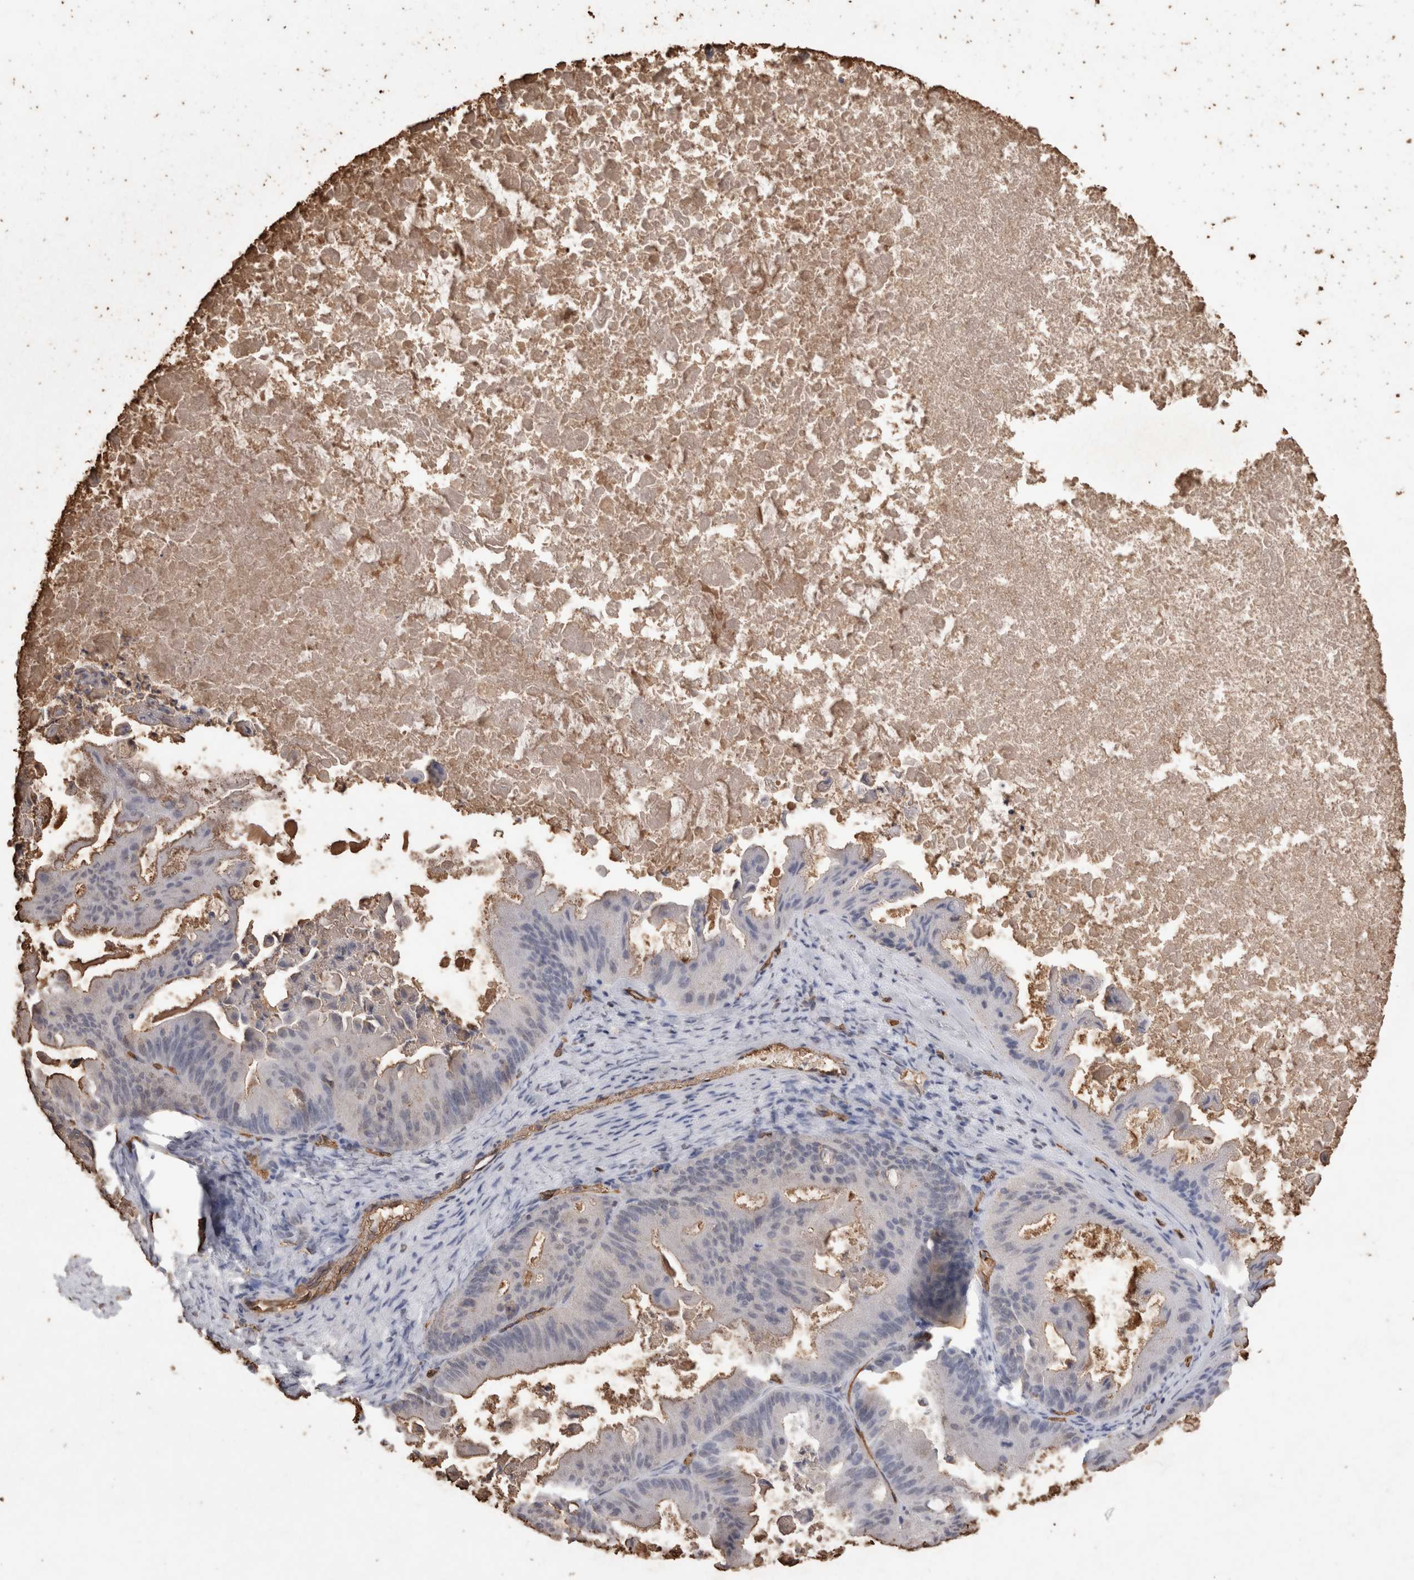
{"staining": {"intensity": "moderate", "quantity": "<25%", "location": "cytoplasmic/membranous"}, "tissue": "ovarian cancer", "cell_type": "Tumor cells", "image_type": "cancer", "snomed": [{"axis": "morphology", "description": "Cystadenocarcinoma, mucinous, NOS"}, {"axis": "topography", "description": "Ovary"}], "caption": "Tumor cells exhibit low levels of moderate cytoplasmic/membranous positivity in about <25% of cells in ovarian mucinous cystadenocarcinoma.", "gene": "IL17RC", "patient": {"sex": "female", "age": 37}}